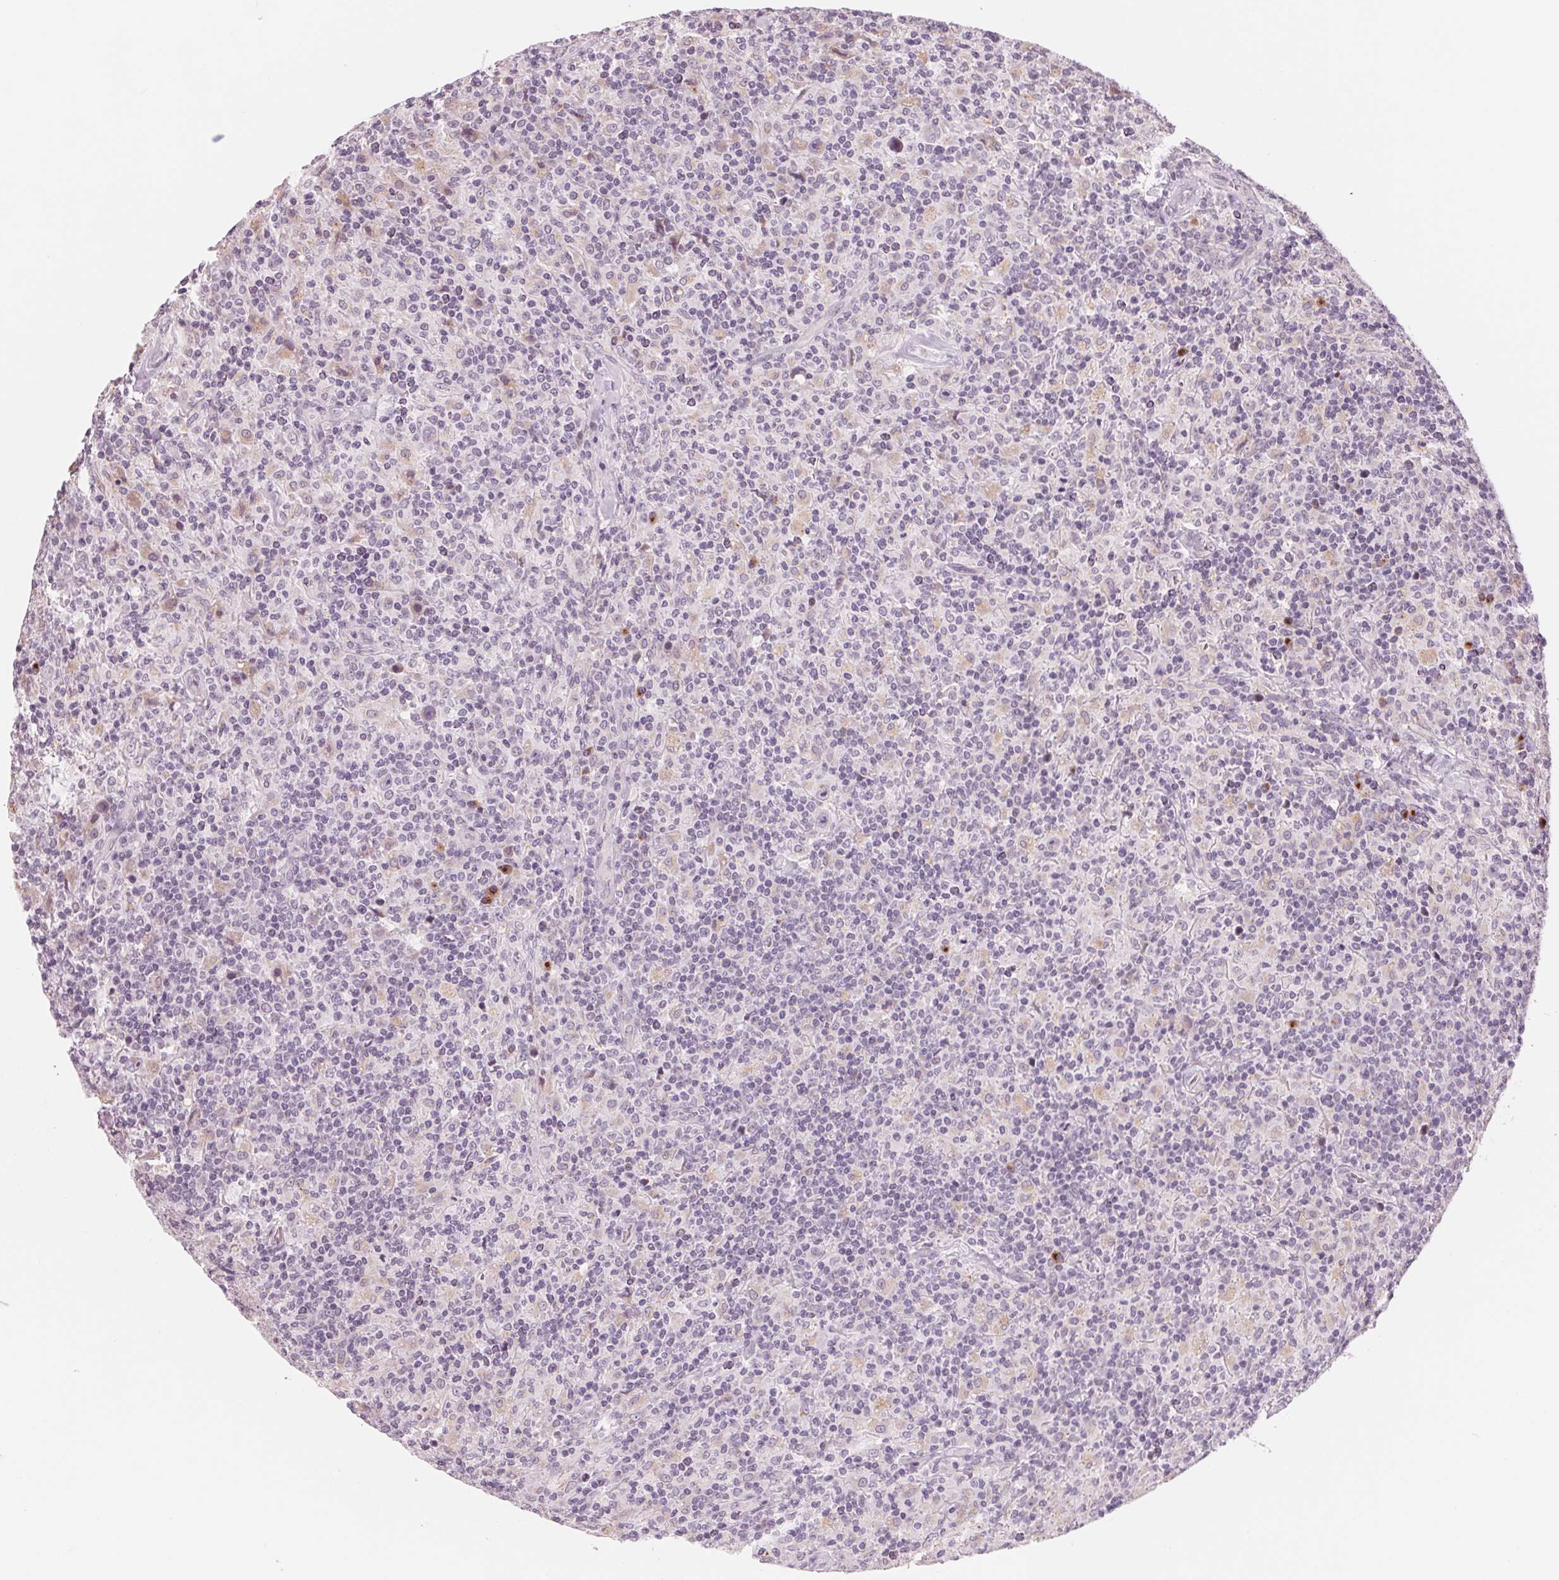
{"staining": {"intensity": "negative", "quantity": "none", "location": "none"}, "tissue": "lymphoma", "cell_type": "Tumor cells", "image_type": "cancer", "snomed": [{"axis": "morphology", "description": "Hodgkin's disease, NOS"}, {"axis": "topography", "description": "Lymph node"}], "caption": "Hodgkin's disease stained for a protein using immunohistochemistry displays no staining tumor cells.", "gene": "IL9R", "patient": {"sex": "male", "age": 70}}